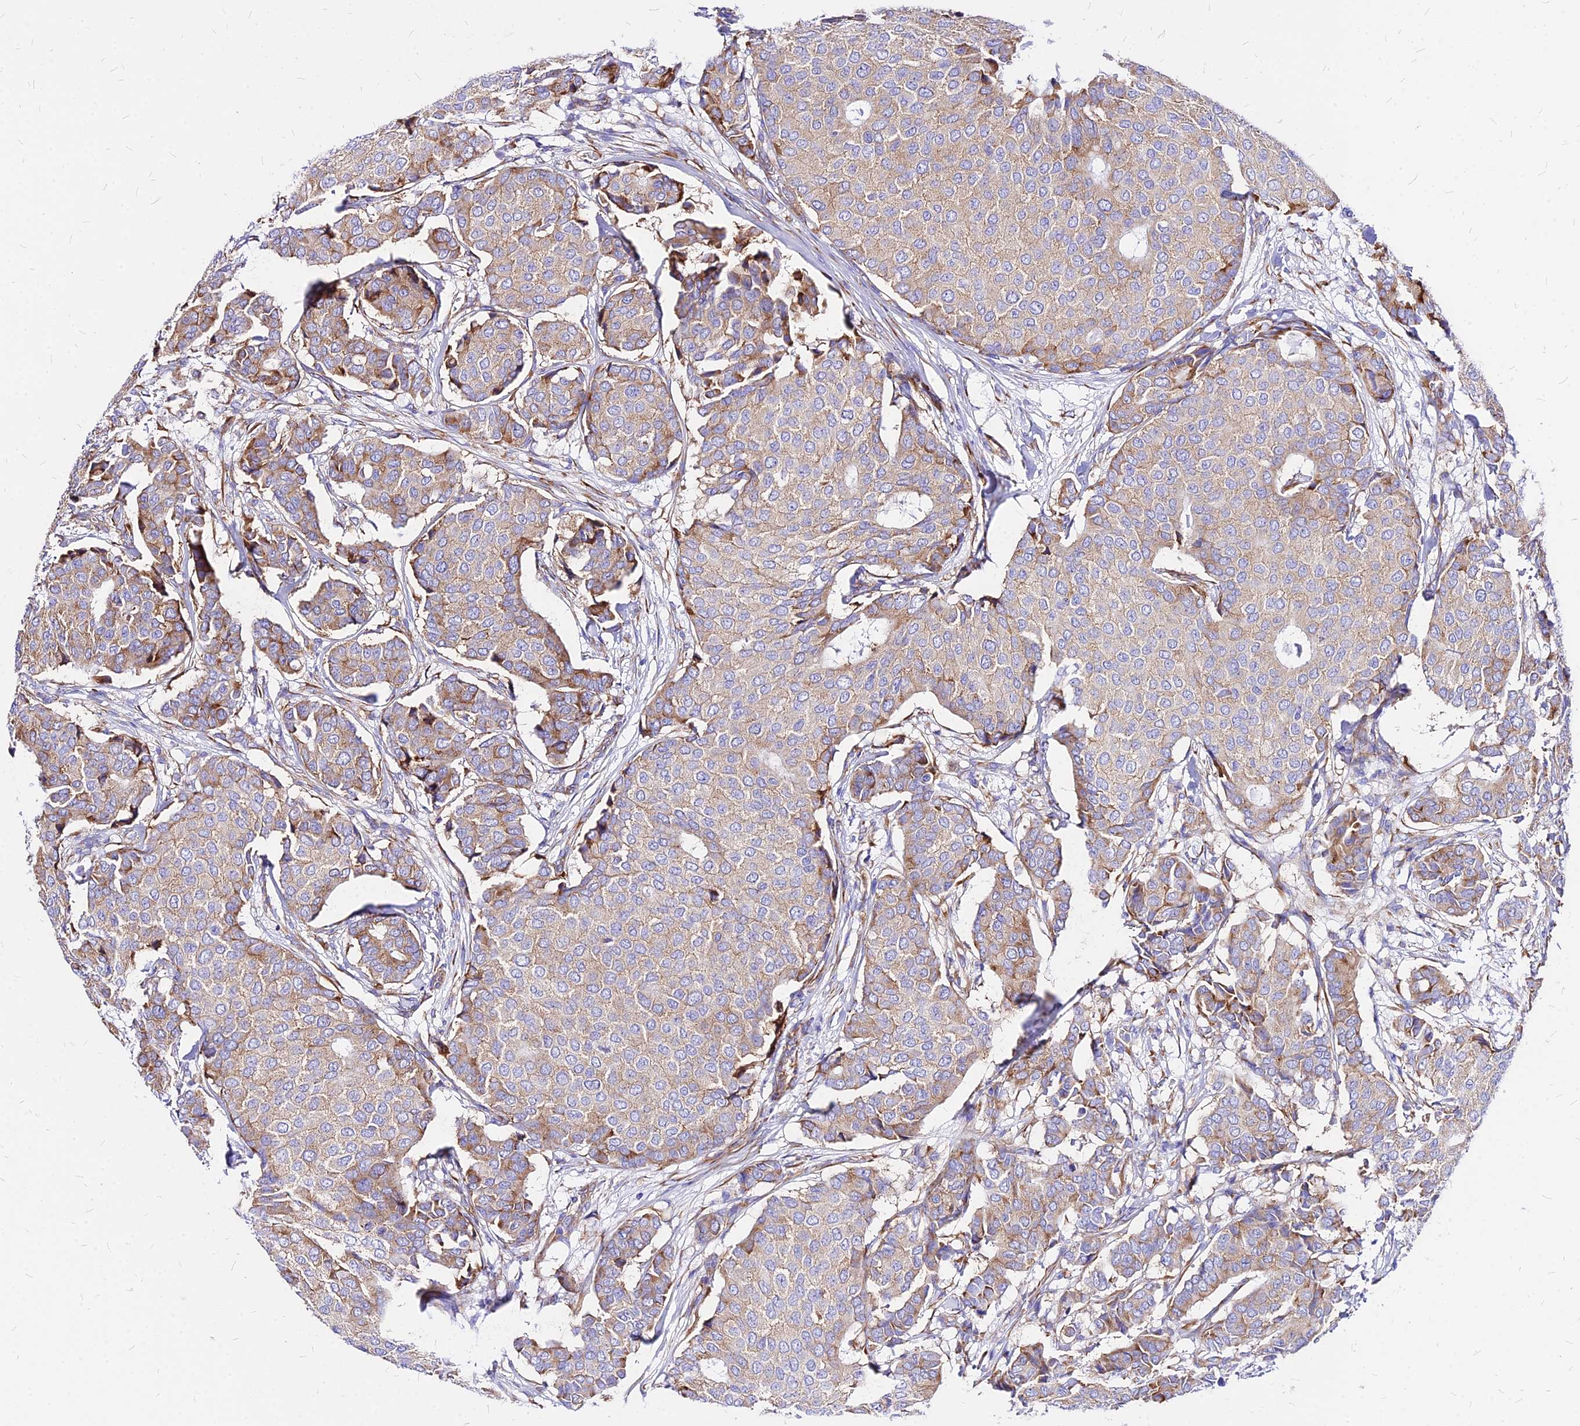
{"staining": {"intensity": "weak", "quantity": ">75%", "location": "cytoplasmic/membranous"}, "tissue": "breast cancer", "cell_type": "Tumor cells", "image_type": "cancer", "snomed": [{"axis": "morphology", "description": "Duct carcinoma"}, {"axis": "topography", "description": "Breast"}], "caption": "Protein staining exhibits weak cytoplasmic/membranous staining in about >75% of tumor cells in breast cancer. The staining is performed using DAB (3,3'-diaminobenzidine) brown chromogen to label protein expression. The nuclei are counter-stained blue using hematoxylin.", "gene": "RPL19", "patient": {"sex": "female", "age": 75}}